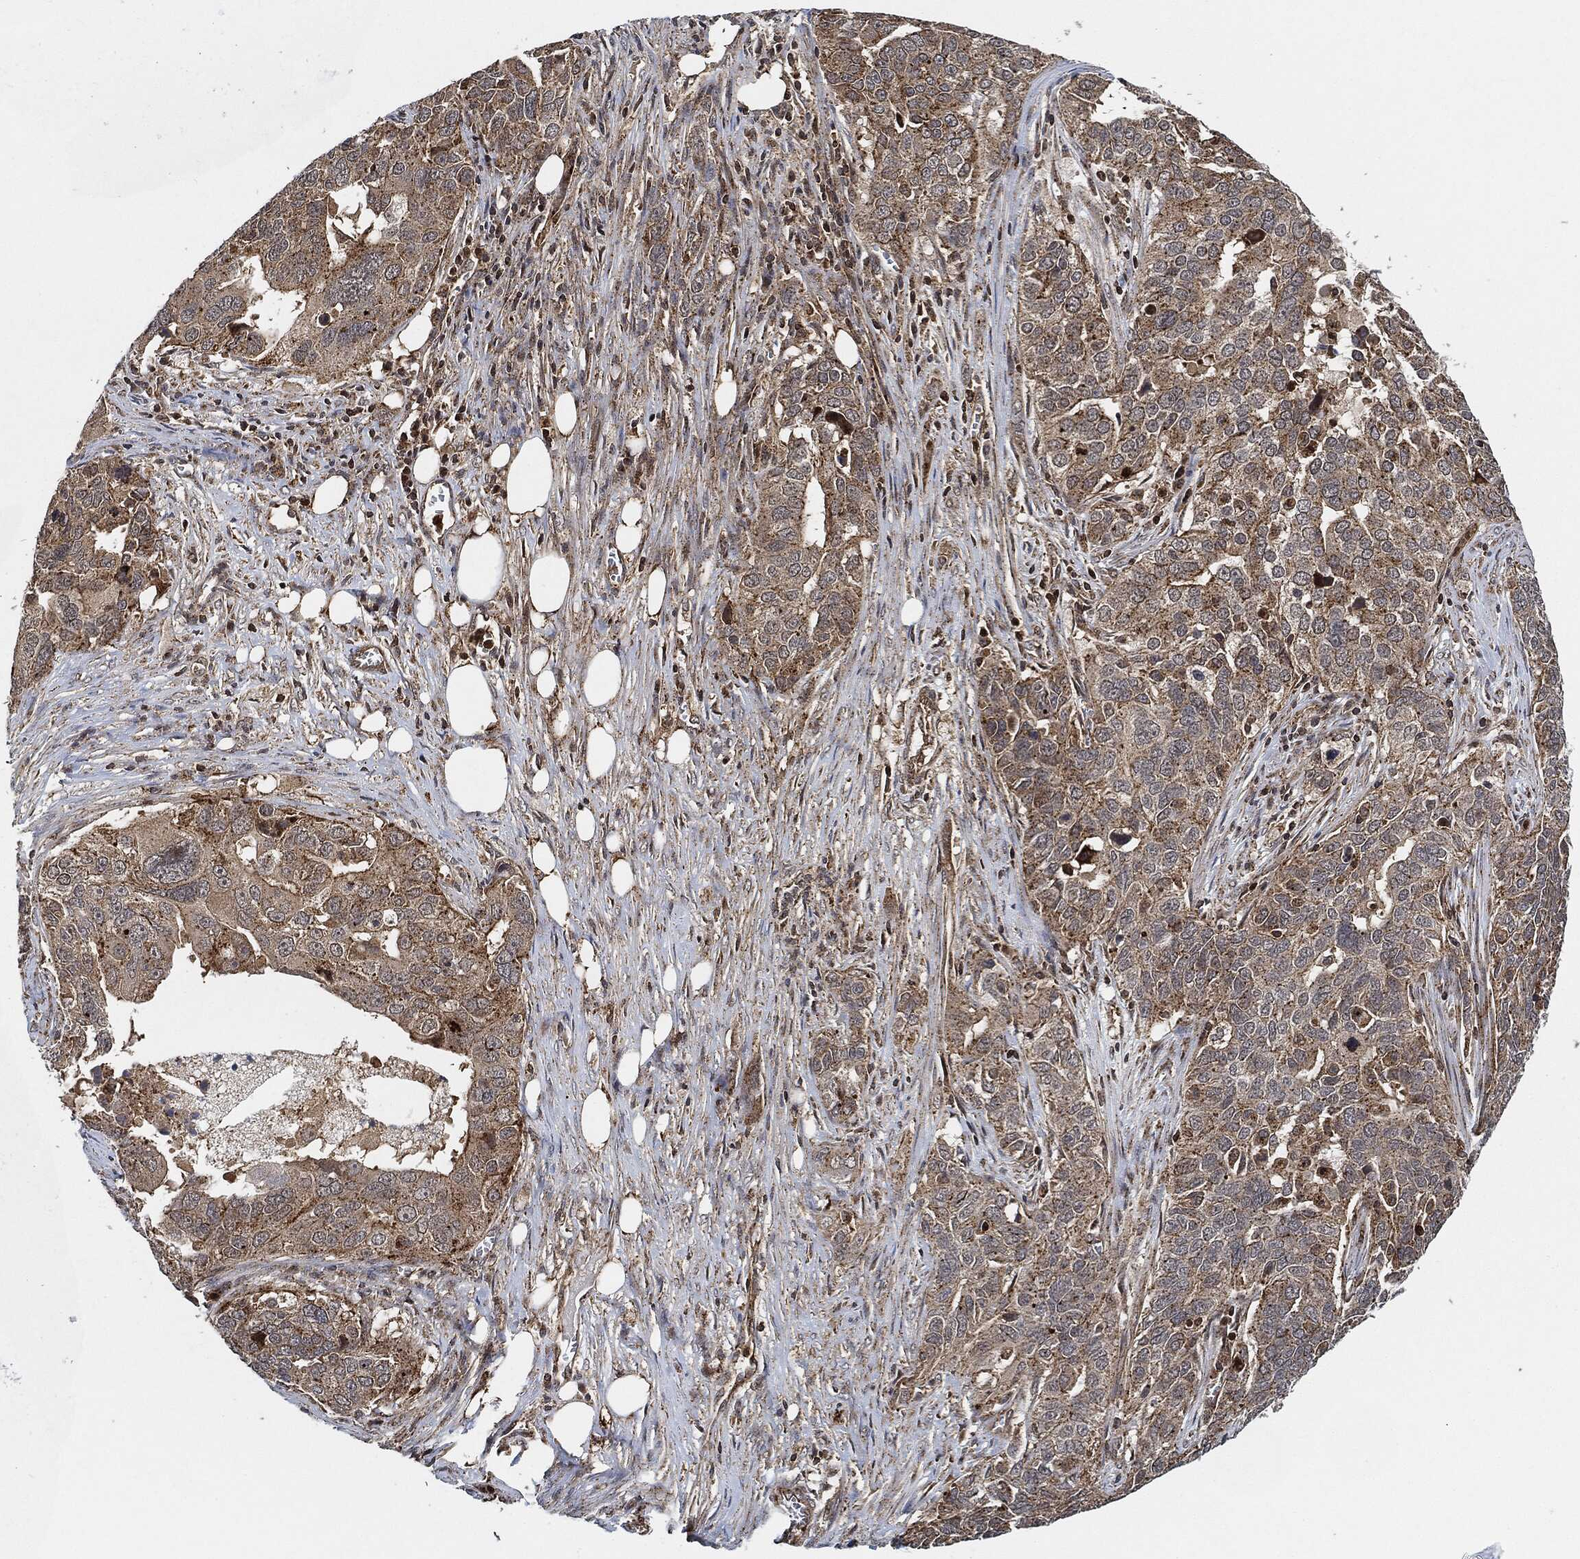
{"staining": {"intensity": "moderate", "quantity": "25%-75%", "location": "cytoplasmic/membranous"}, "tissue": "ovarian cancer", "cell_type": "Tumor cells", "image_type": "cancer", "snomed": [{"axis": "morphology", "description": "Carcinoma, endometroid"}, {"axis": "topography", "description": "Soft tissue"}, {"axis": "topography", "description": "Ovary"}], "caption": "IHC image of neoplastic tissue: ovarian cancer (endometroid carcinoma) stained using immunohistochemistry reveals medium levels of moderate protein expression localized specifically in the cytoplasmic/membranous of tumor cells, appearing as a cytoplasmic/membranous brown color.", "gene": "MAP3K3", "patient": {"sex": "female", "age": 52}}